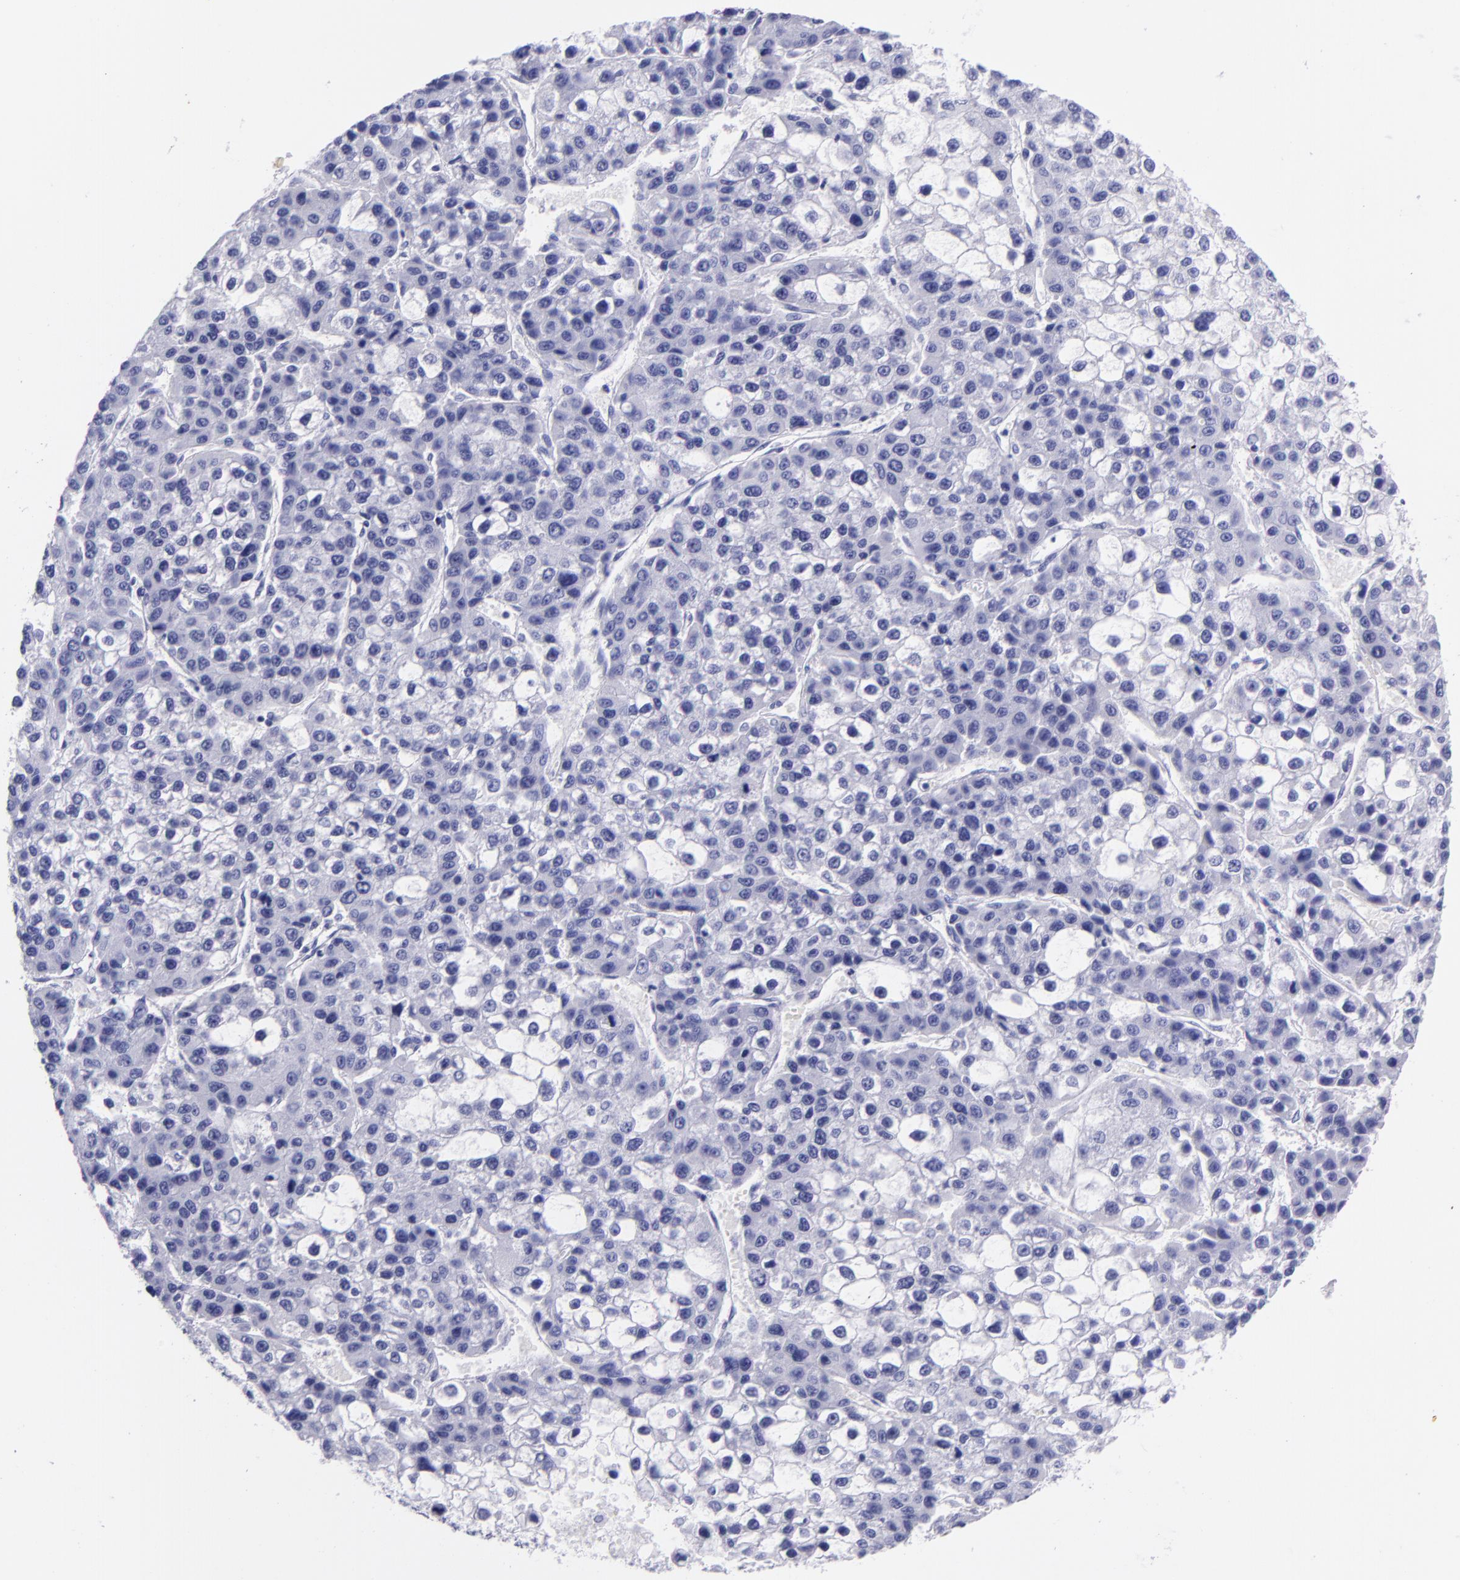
{"staining": {"intensity": "negative", "quantity": "none", "location": "none"}, "tissue": "liver cancer", "cell_type": "Tumor cells", "image_type": "cancer", "snomed": [{"axis": "morphology", "description": "Carcinoma, Hepatocellular, NOS"}, {"axis": "topography", "description": "Liver"}], "caption": "Immunohistochemistry histopathology image of human liver cancer (hepatocellular carcinoma) stained for a protein (brown), which reveals no staining in tumor cells.", "gene": "SFTPA2", "patient": {"sex": "female", "age": 66}}